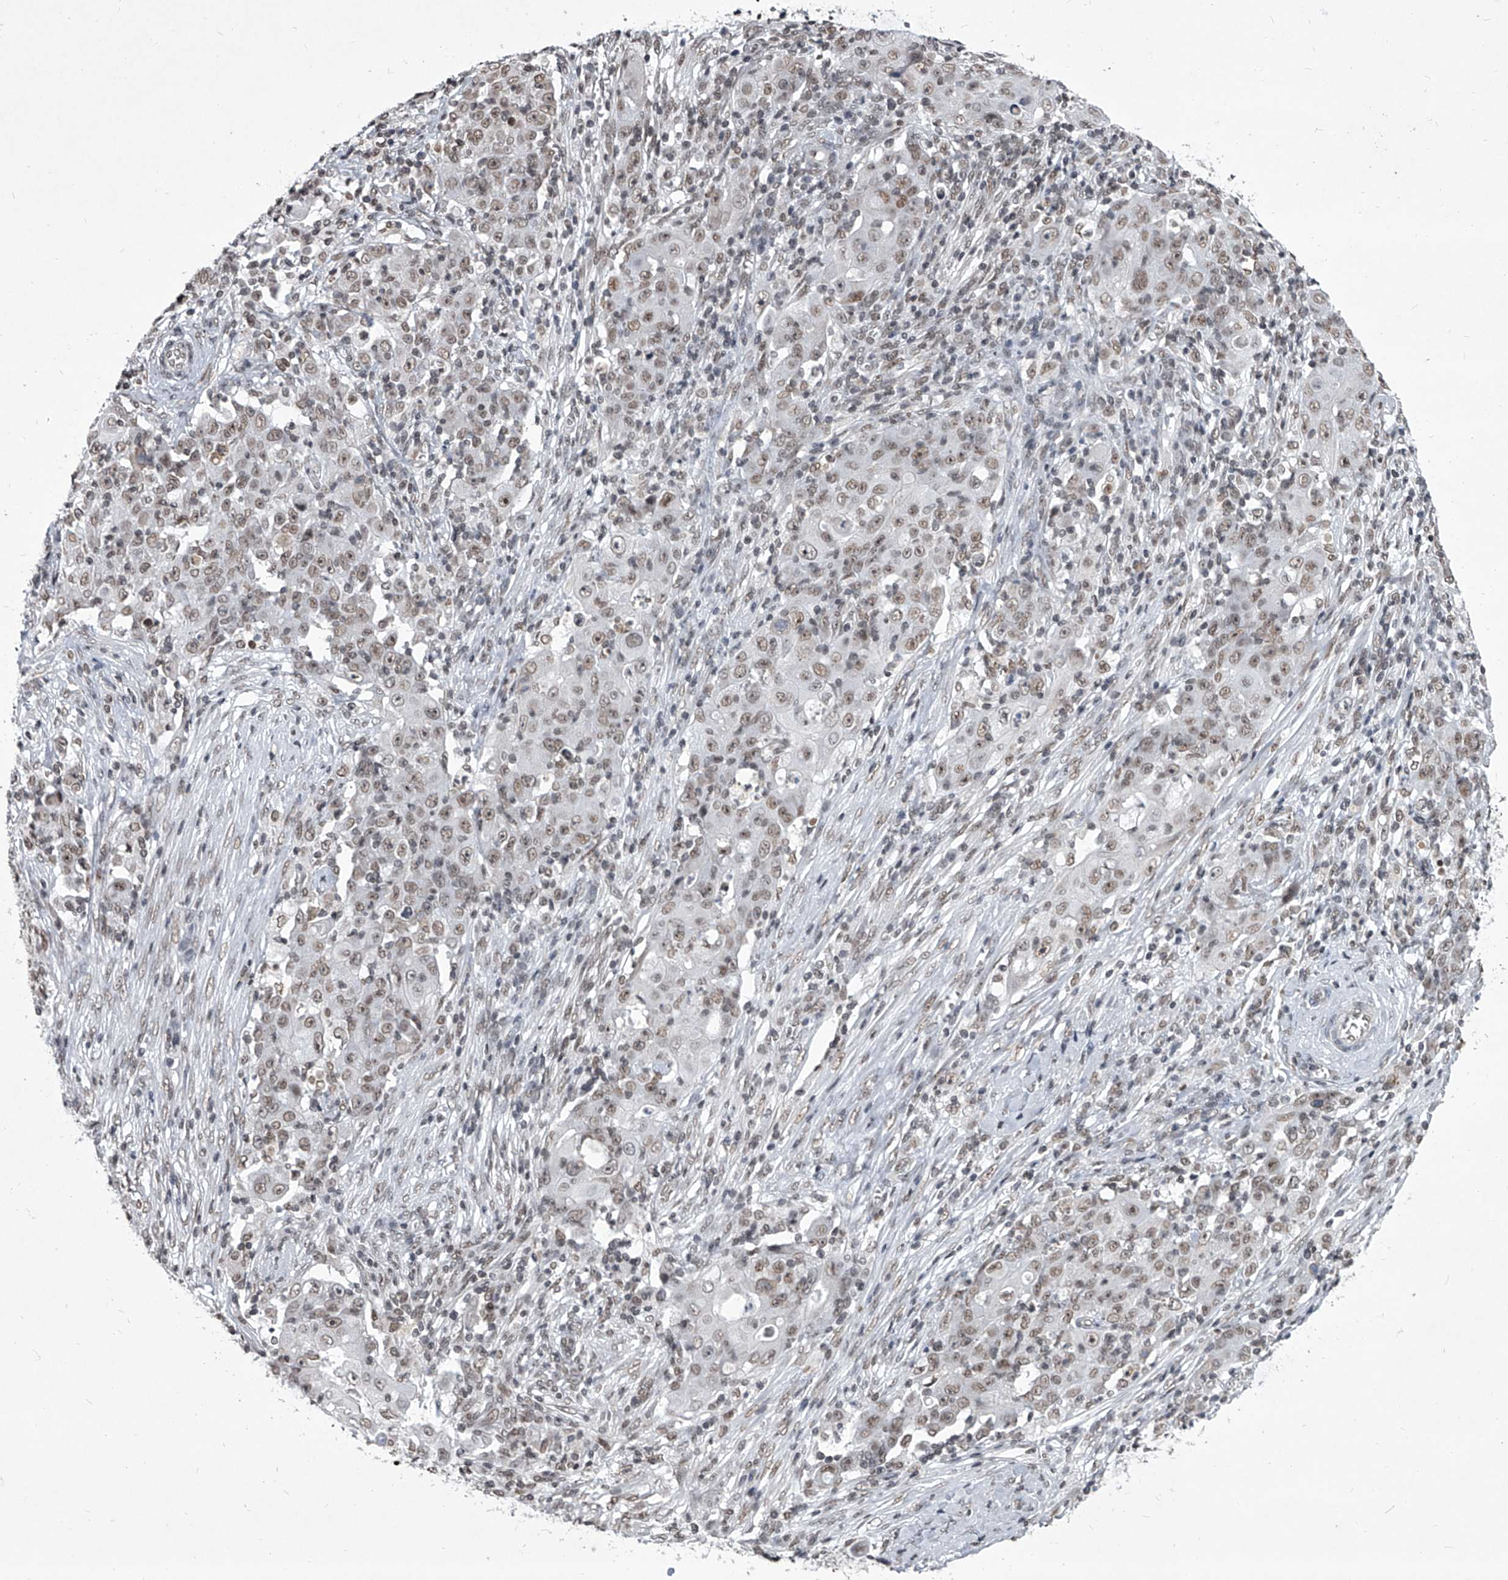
{"staining": {"intensity": "moderate", "quantity": "25%-75%", "location": "nuclear"}, "tissue": "ovarian cancer", "cell_type": "Tumor cells", "image_type": "cancer", "snomed": [{"axis": "morphology", "description": "Carcinoma, endometroid"}, {"axis": "topography", "description": "Ovary"}], "caption": "An immunohistochemistry (IHC) image of neoplastic tissue is shown. Protein staining in brown highlights moderate nuclear positivity in ovarian cancer (endometroid carcinoma) within tumor cells. The staining is performed using DAB (3,3'-diaminobenzidine) brown chromogen to label protein expression. The nuclei are counter-stained blue using hematoxylin.", "gene": "PPIL4", "patient": {"sex": "female", "age": 42}}